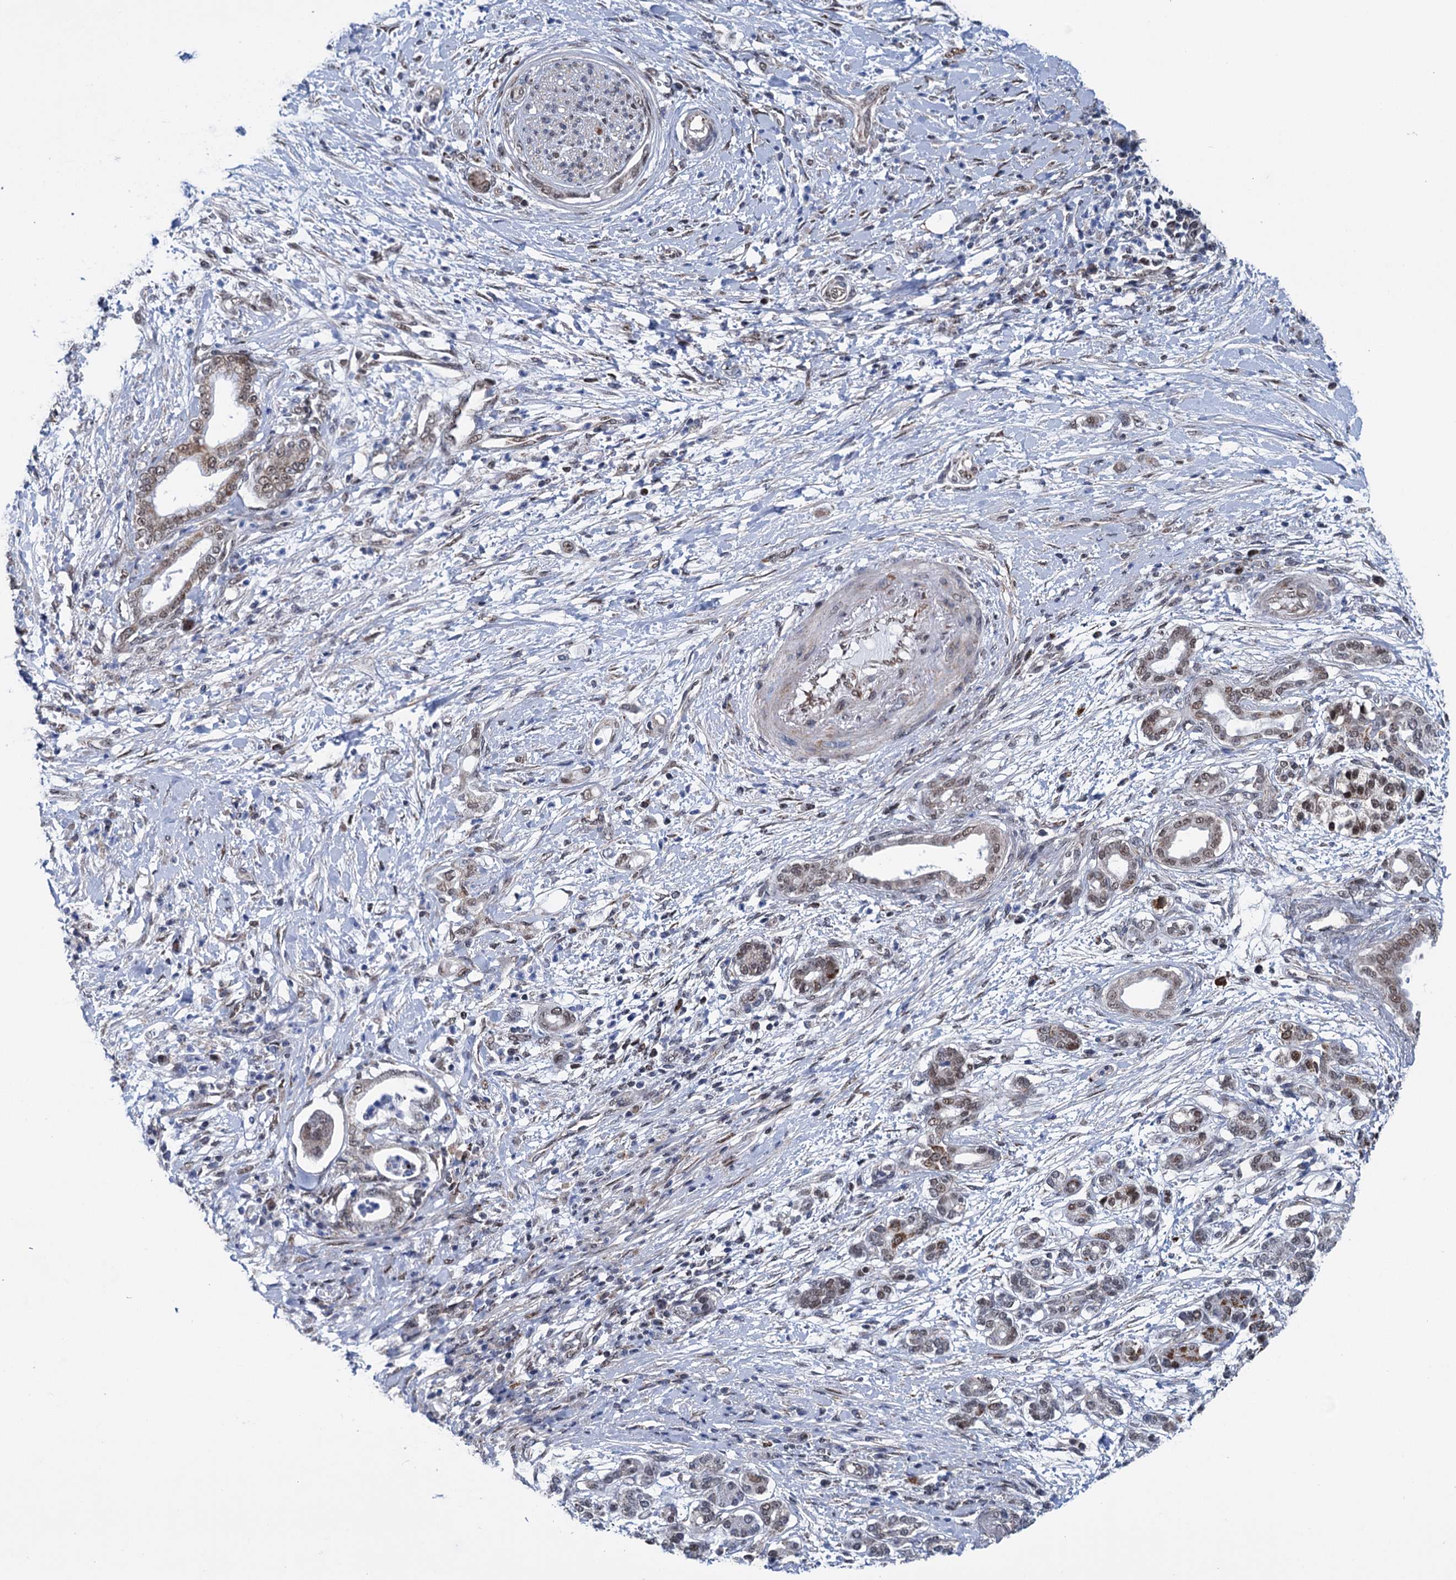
{"staining": {"intensity": "weak", "quantity": ">75%", "location": "nuclear"}, "tissue": "pancreatic cancer", "cell_type": "Tumor cells", "image_type": "cancer", "snomed": [{"axis": "morphology", "description": "Adenocarcinoma, NOS"}, {"axis": "topography", "description": "Pancreas"}], "caption": "Human adenocarcinoma (pancreatic) stained with a brown dye demonstrates weak nuclear positive positivity in about >75% of tumor cells.", "gene": "MORN3", "patient": {"sex": "female", "age": 55}}